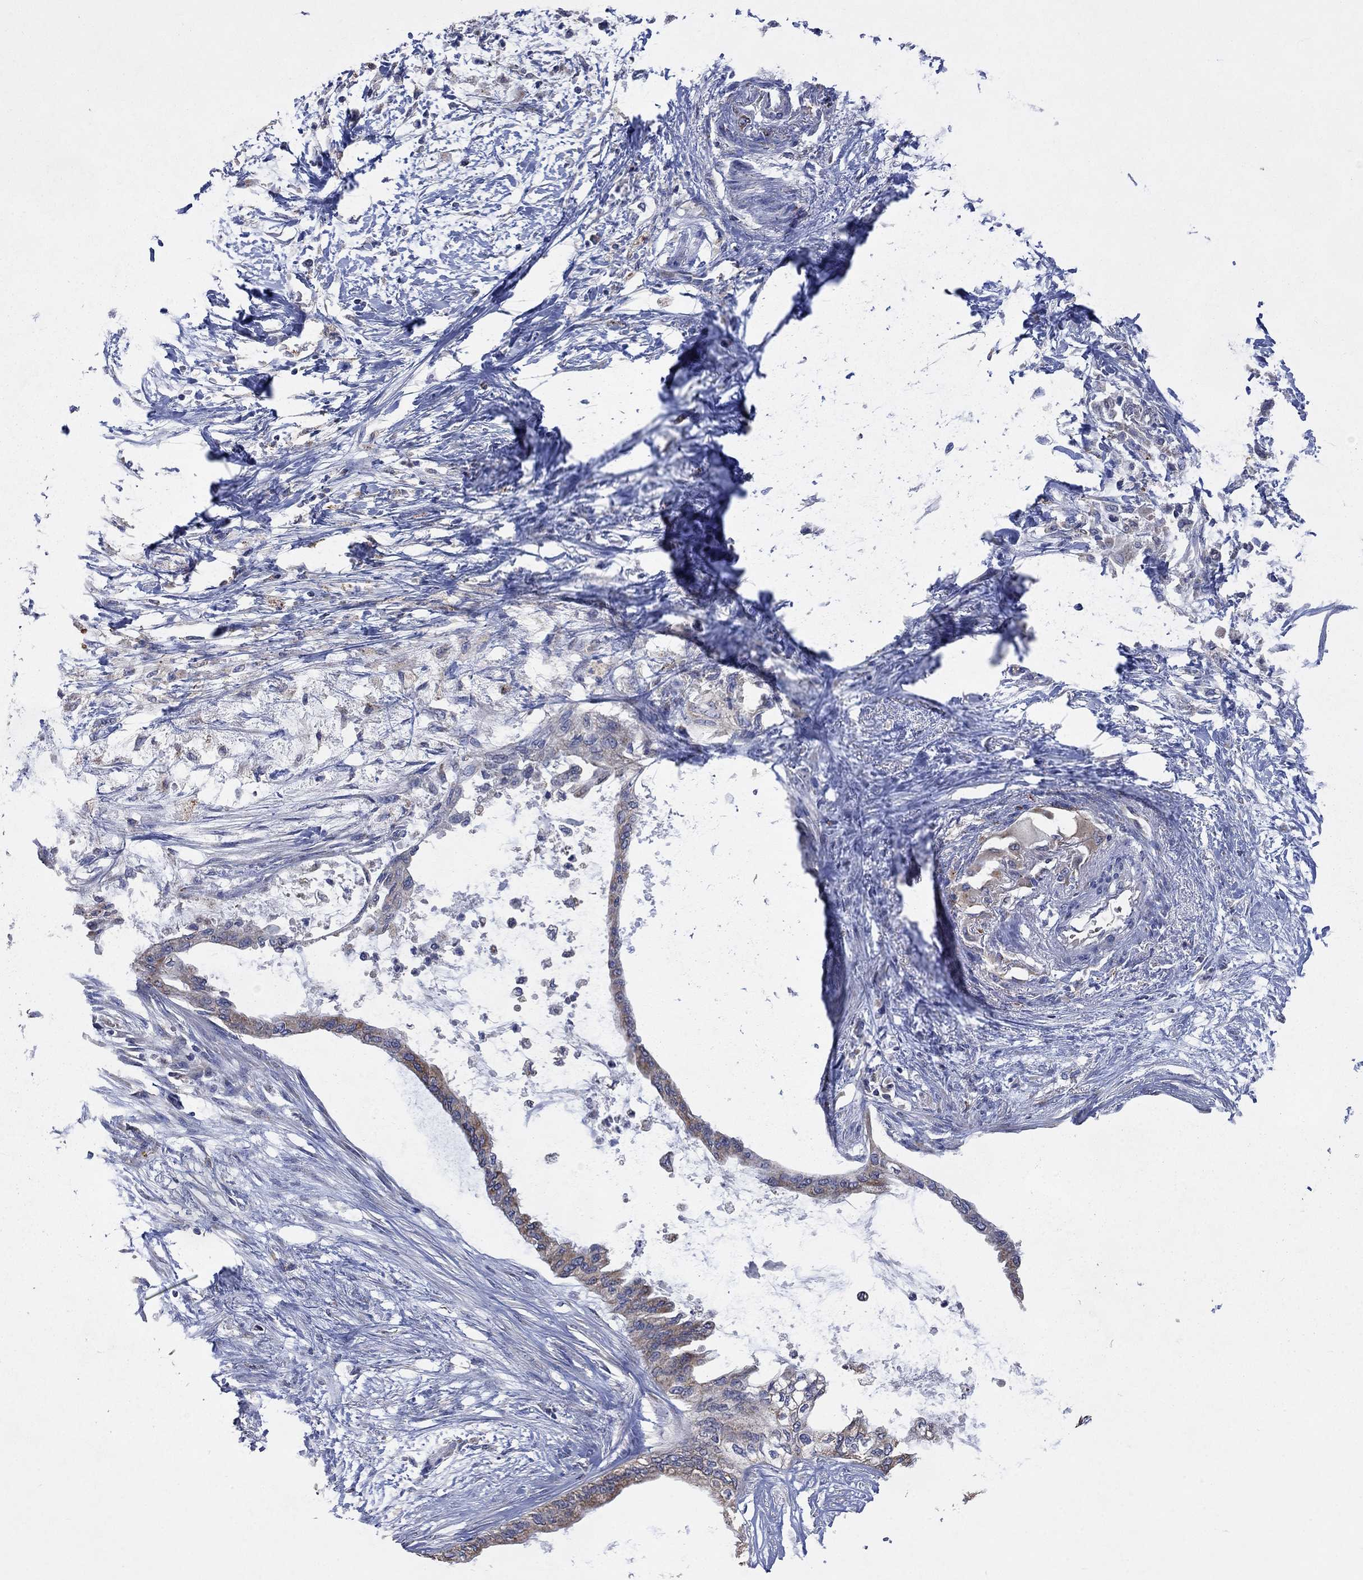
{"staining": {"intensity": "weak", "quantity": "25%-75%", "location": "cytoplasmic/membranous"}, "tissue": "pancreatic cancer", "cell_type": "Tumor cells", "image_type": "cancer", "snomed": [{"axis": "morphology", "description": "Normal tissue, NOS"}, {"axis": "morphology", "description": "Adenocarcinoma, NOS"}, {"axis": "topography", "description": "Pancreas"}, {"axis": "topography", "description": "Duodenum"}], "caption": "Pancreatic cancer (adenocarcinoma) stained for a protein (brown) exhibits weak cytoplasmic/membranous positive expression in approximately 25%-75% of tumor cells.", "gene": "UGT8", "patient": {"sex": "female", "age": 60}}